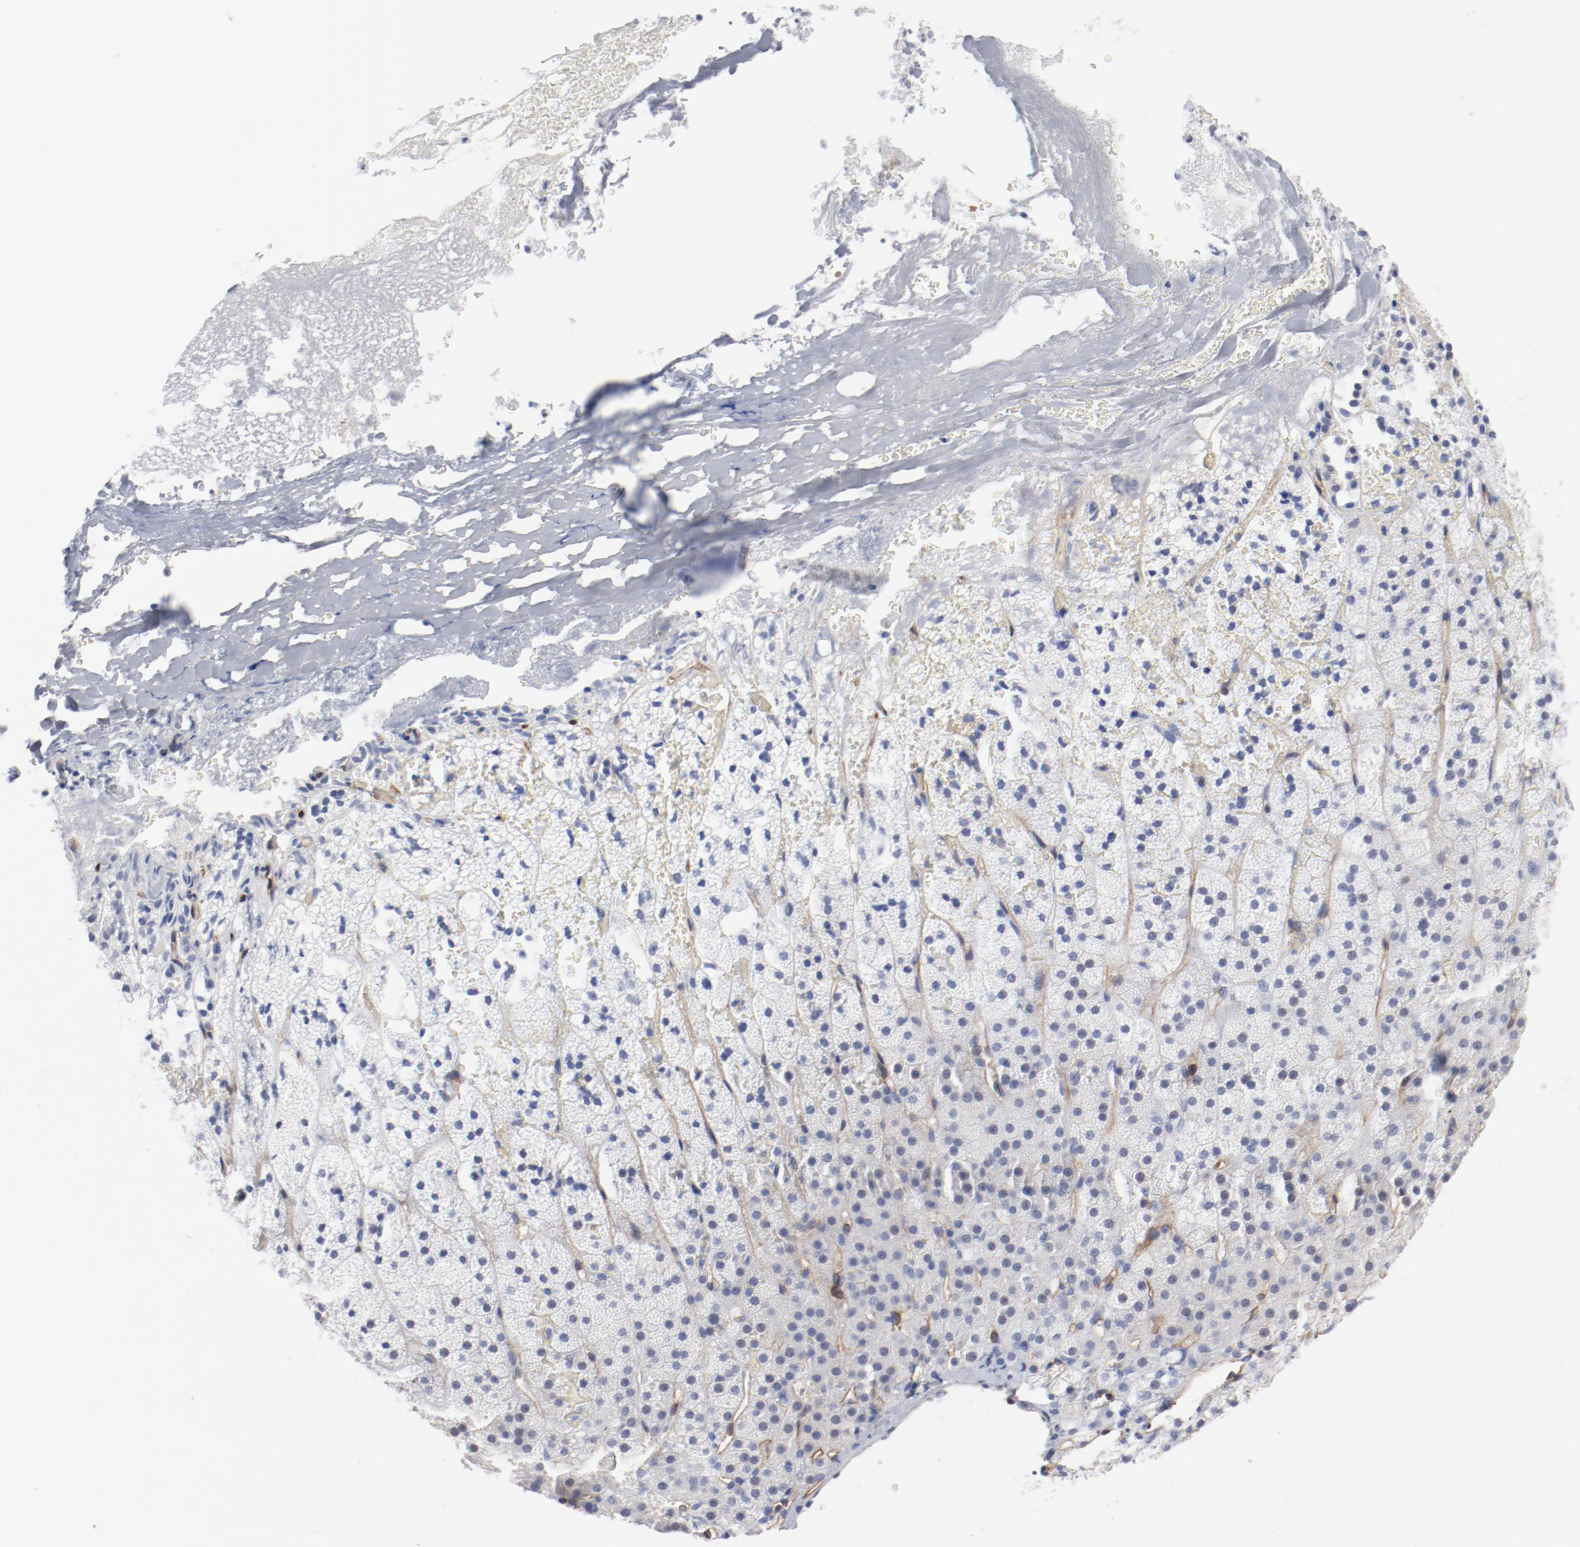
{"staining": {"intensity": "negative", "quantity": "none", "location": "none"}, "tissue": "adrenal gland", "cell_type": "Glandular cells", "image_type": "normal", "snomed": [{"axis": "morphology", "description": "Normal tissue, NOS"}, {"axis": "topography", "description": "Adrenal gland"}], "caption": "The histopathology image displays no staining of glandular cells in unremarkable adrenal gland.", "gene": "SHANK3", "patient": {"sex": "male", "age": 35}}